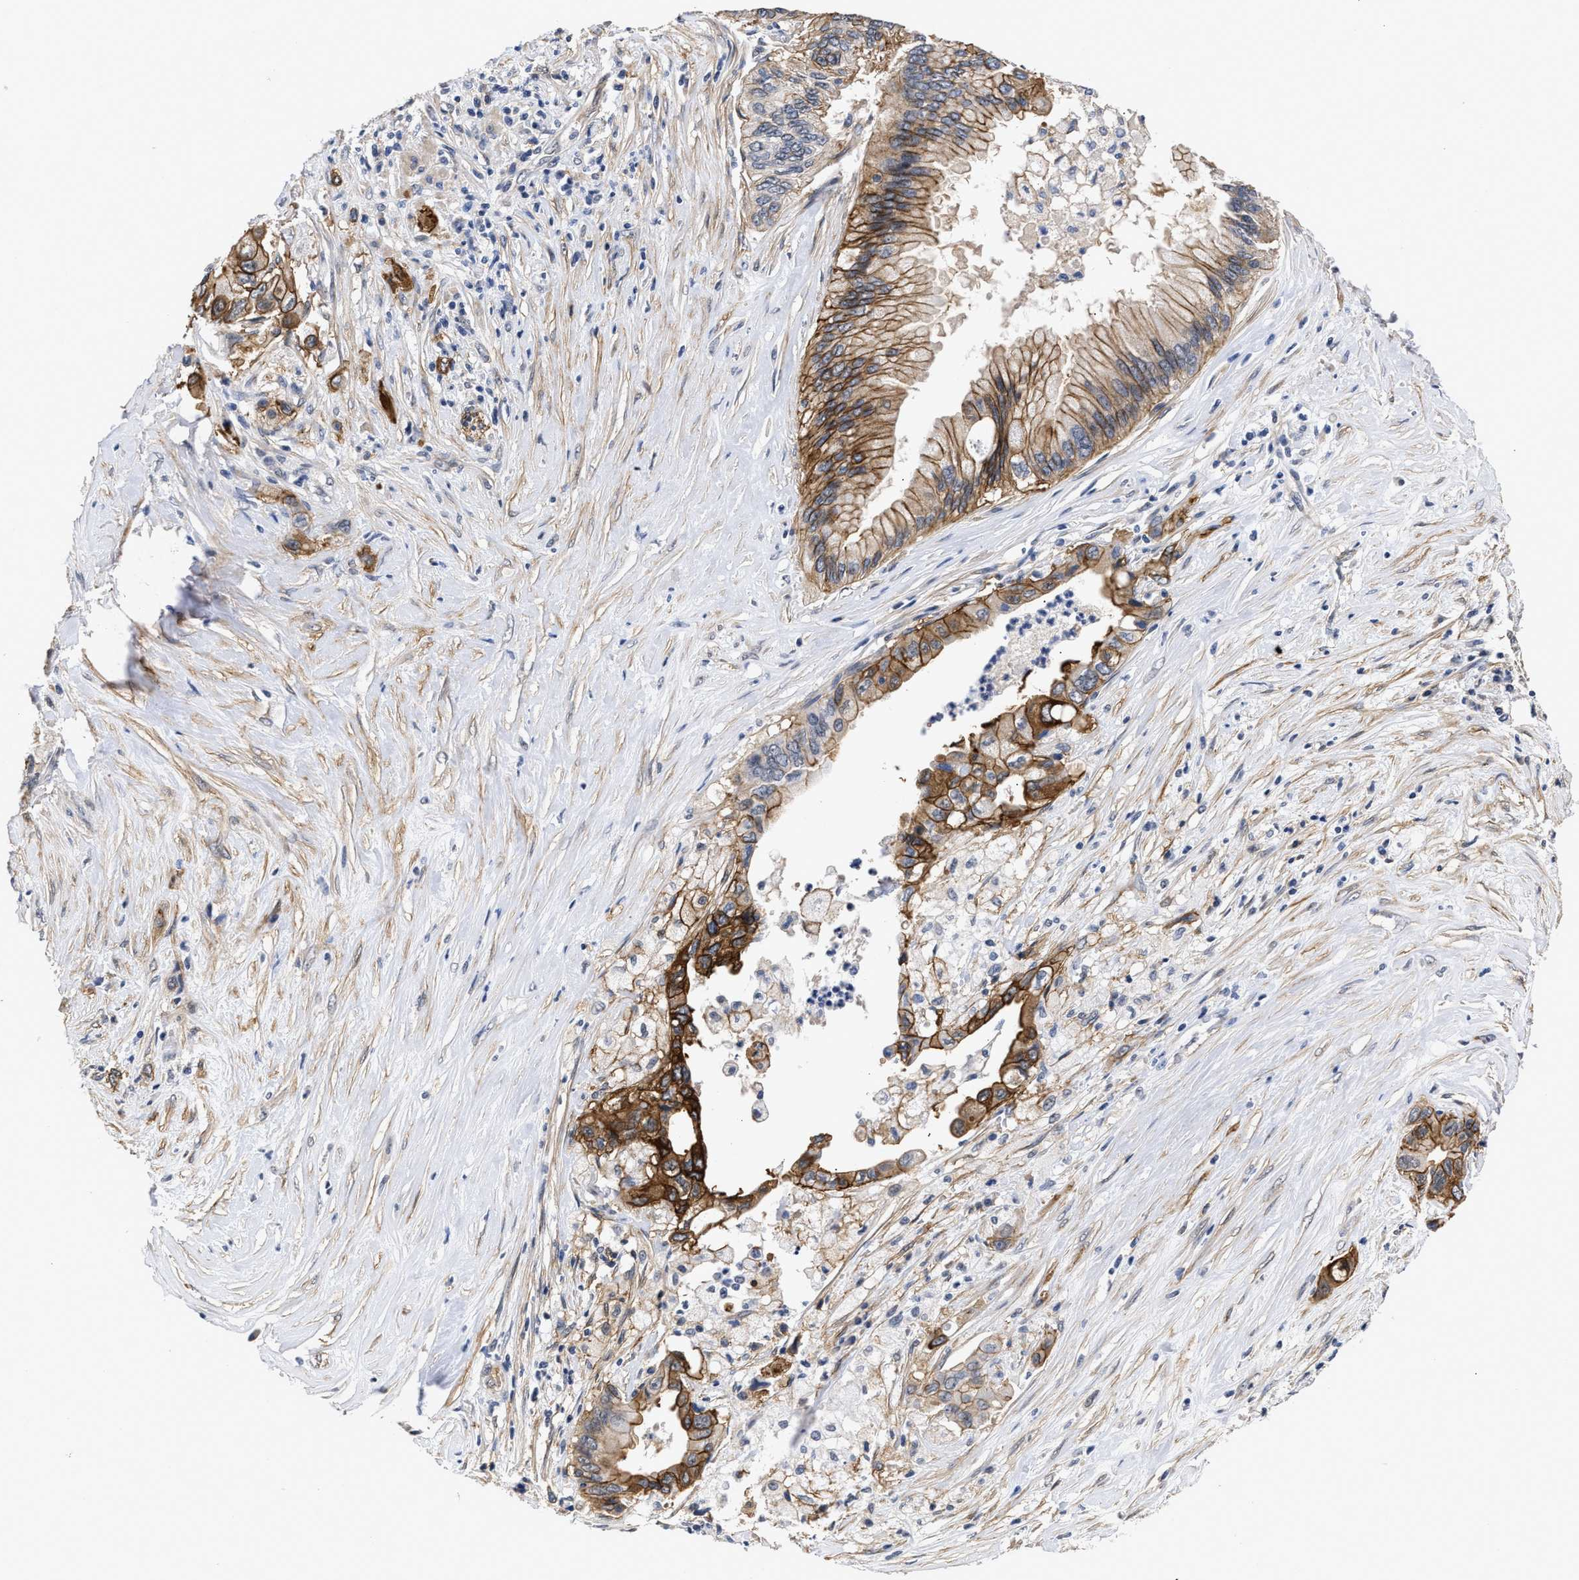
{"staining": {"intensity": "strong", "quantity": "25%-75%", "location": "cytoplasmic/membranous"}, "tissue": "pancreatic cancer", "cell_type": "Tumor cells", "image_type": "cancer", "snomed": [{"axis": "morphology", "description": "Adenocarcinoma, NOS"}, {"axis": "topography", "description": "Pancreas"}], "caption": "Strong cytoplasmic/membranous positivity is appreciated in approximately 25%-75% of tumor cells in pancreatic cancer (adenocarcinoma).", "gene": "AHNAK2", "patient": {"sex": "female", "age": 73}}